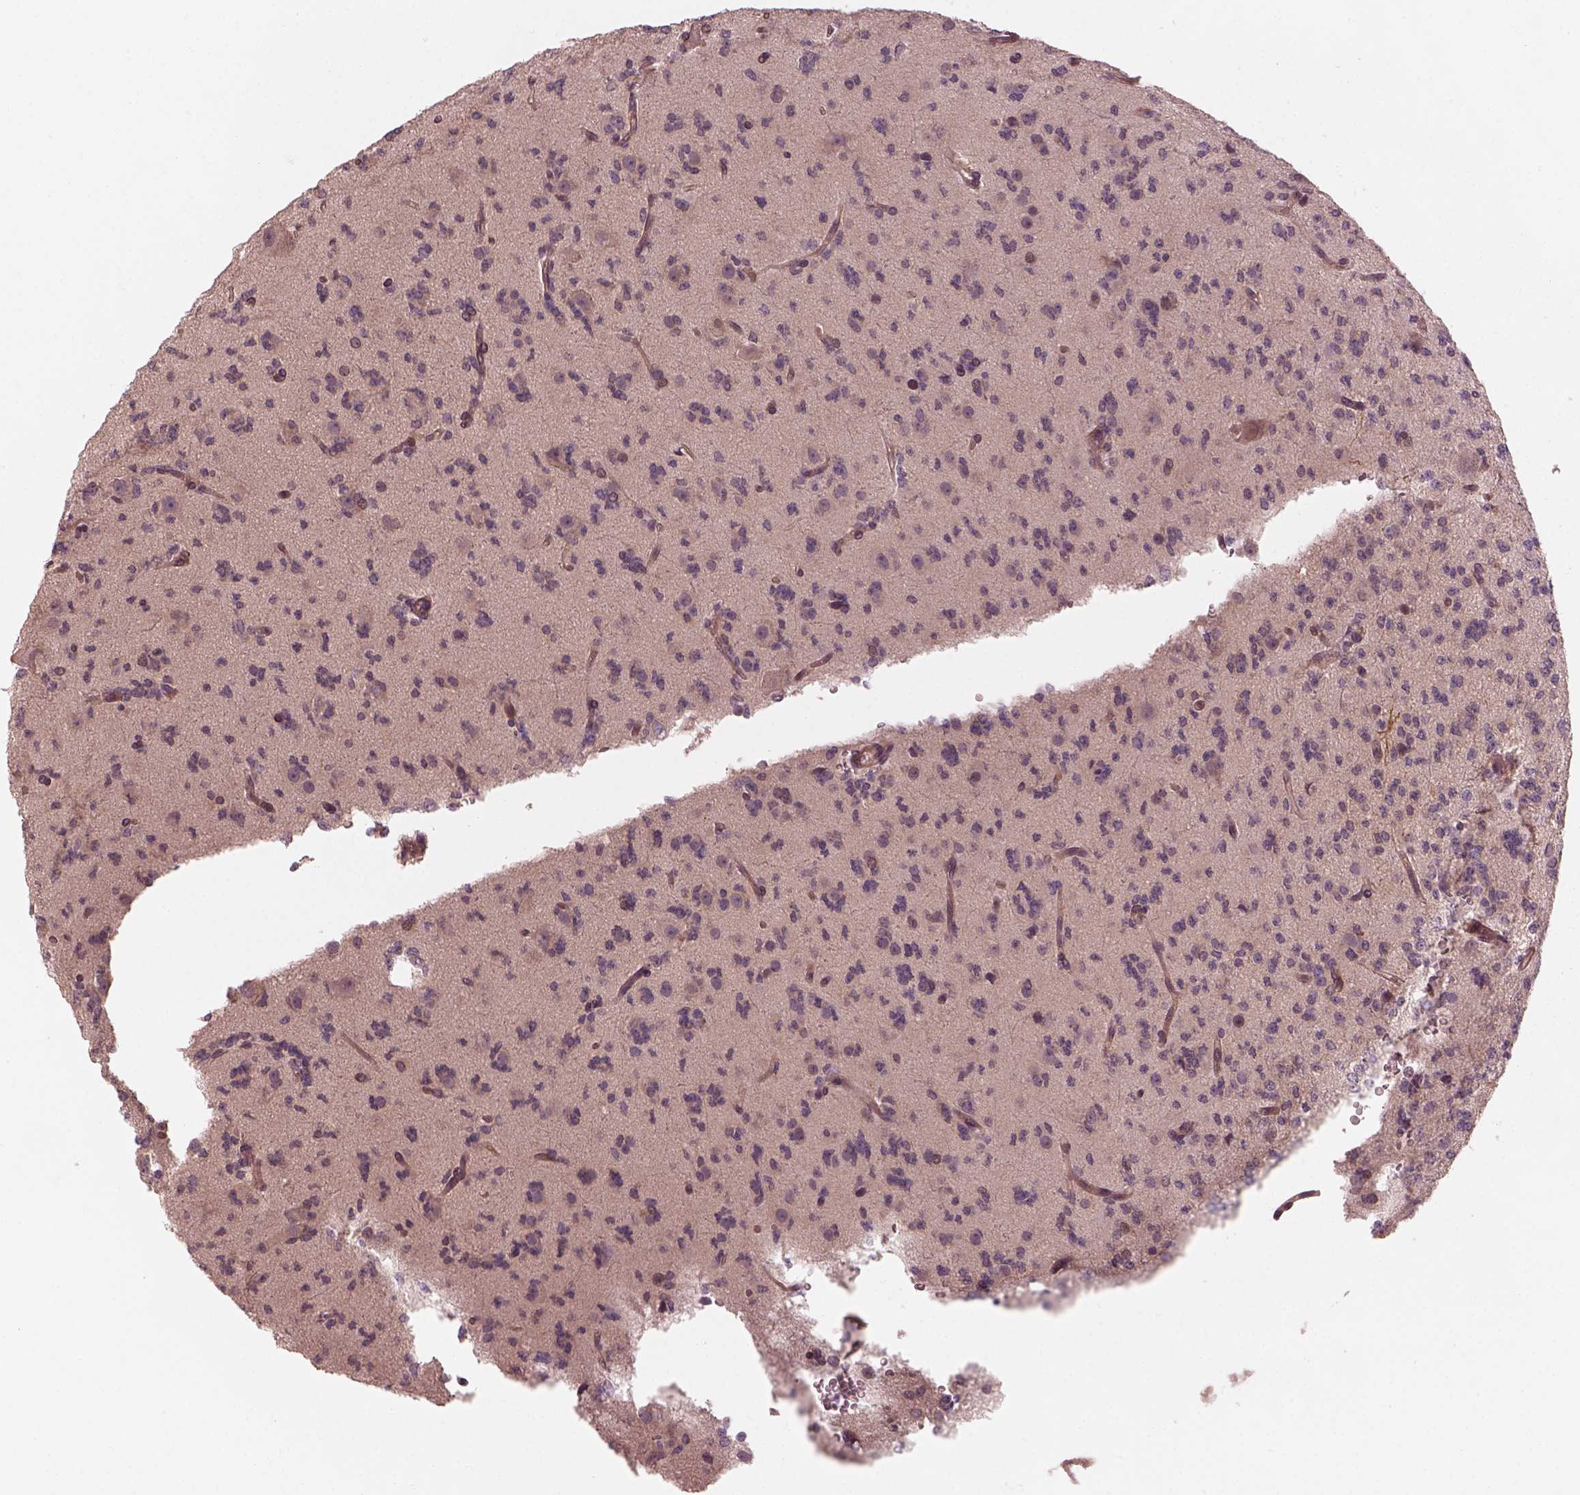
{"staining": {"intensity": "negative", "quantity": "none", "location": "none"}, "tissue": "glioma", "cell_type": "Tumor cells", "image_type": "cancer", "snomed": [{"axis": "morphology", "description": "Glioma, malignant, Low grade"}, {"axis": "topography", "description": "Brain"}], "caption": "This is a image of immunohistochemistry staining of glioma, which shows no expression in tumor cells. Brightfield microscopy of immunohistochemistry stained with DAB (brown) and hematoxylin (blue), captured at high magnification.", "gene": "FAM107B", "patient": {"sex": "male", "age": 27}}